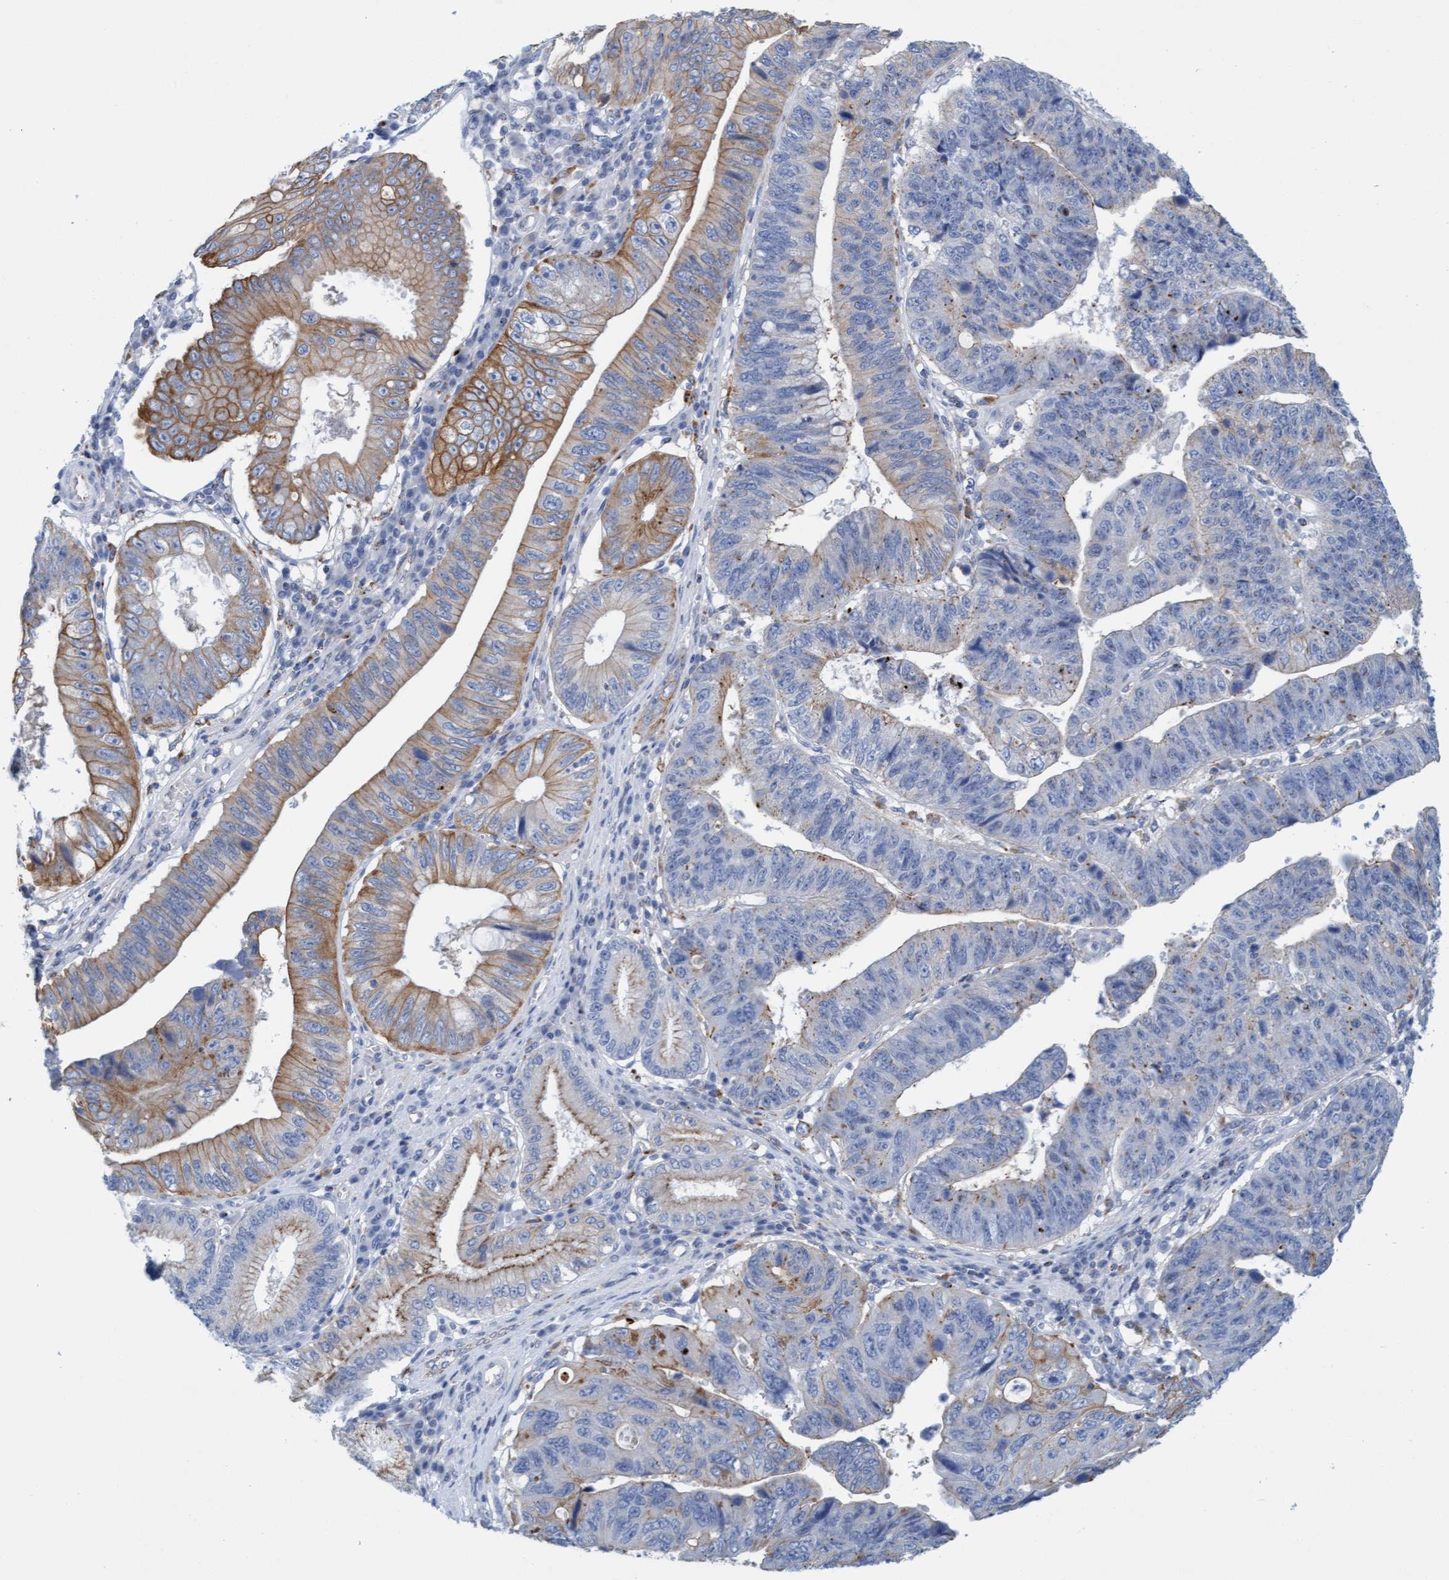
{"staining": {"intensity": "moderate", "quantity": "<25%", "location": "cytoplasmic/membranous"}, "tissue": "stomach cancer", "cell_type": "Tumor cells", "image_type": "cancer", "snomed": [{"axis": "morphology", "description": "Adenocarcinoma, NOS"}, {"axis": "topography", "description": "Stomach"}], "caption": "Immunohistochemistry staining of stomach adenocarcinoma, which exhibits low levels of moderate cytoplasmic/membranous staining in about <25% of tumor cells indicating moderate cytoplasmic/membranous protein expression. The staining was performed using DAB (3,3'-diaminobenzidine) (brown) for protein detection and nuclei were counterstained in hematoxylin (blue).", "gene": "SGSH", "patient": {"sex": "male", "age": 59}}